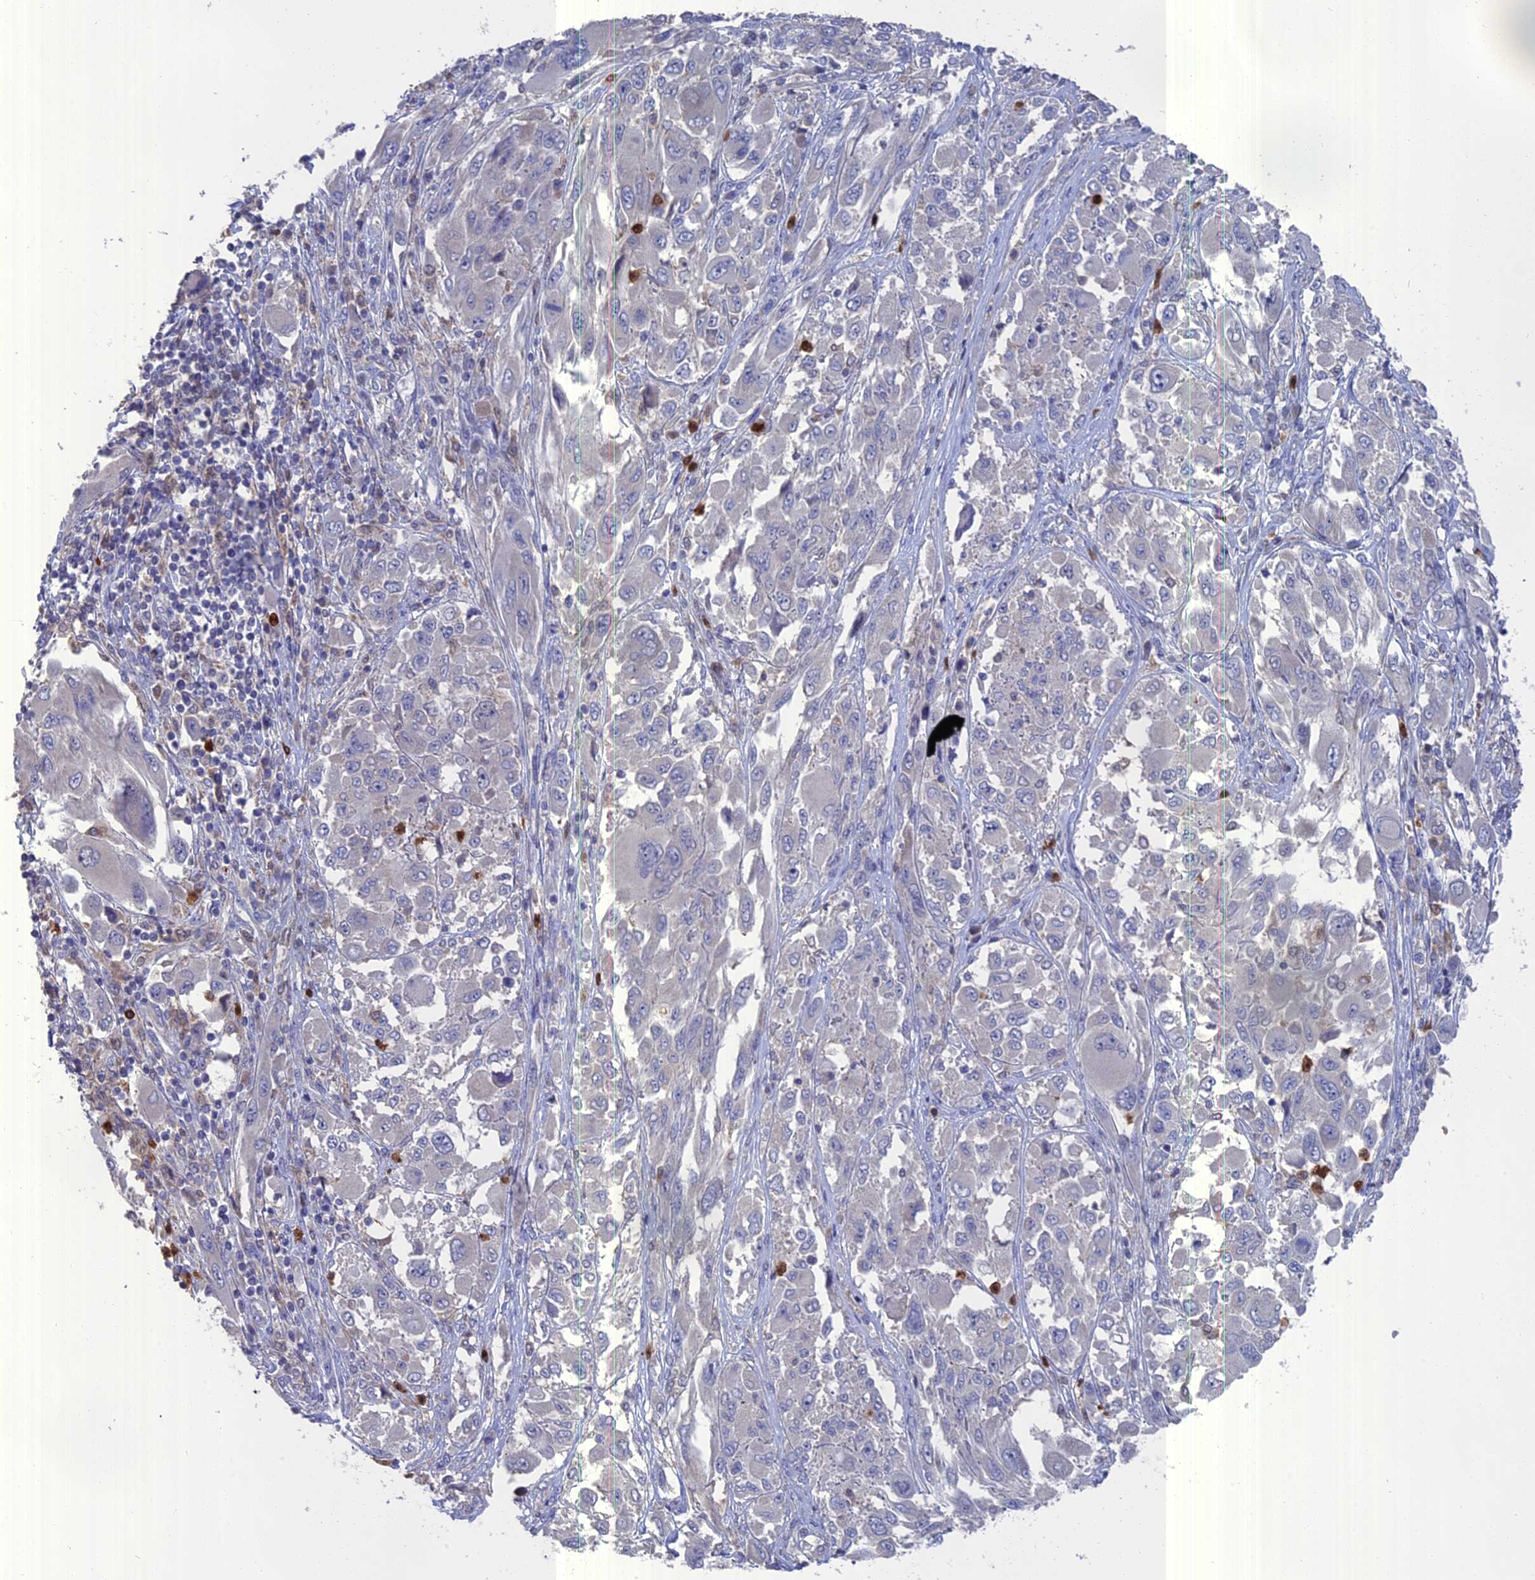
{"staining": {"intensity": "negative", "quantity": "none", "location": "none"}, "tissue": "melanoma", "cell_type": "Tumor cells", "image_type": "cancer", "snomed": [{"axis": "morphology", "description": "Malignant melanoma, NOS"}, {"axis": "topography", "description": "Skin"}], "caption": "Immunohistochemistry of human melanoma reveals no staining in tumor cells.", "gene": "NCF4", "patient": {"sex": "female", "age": 91}}